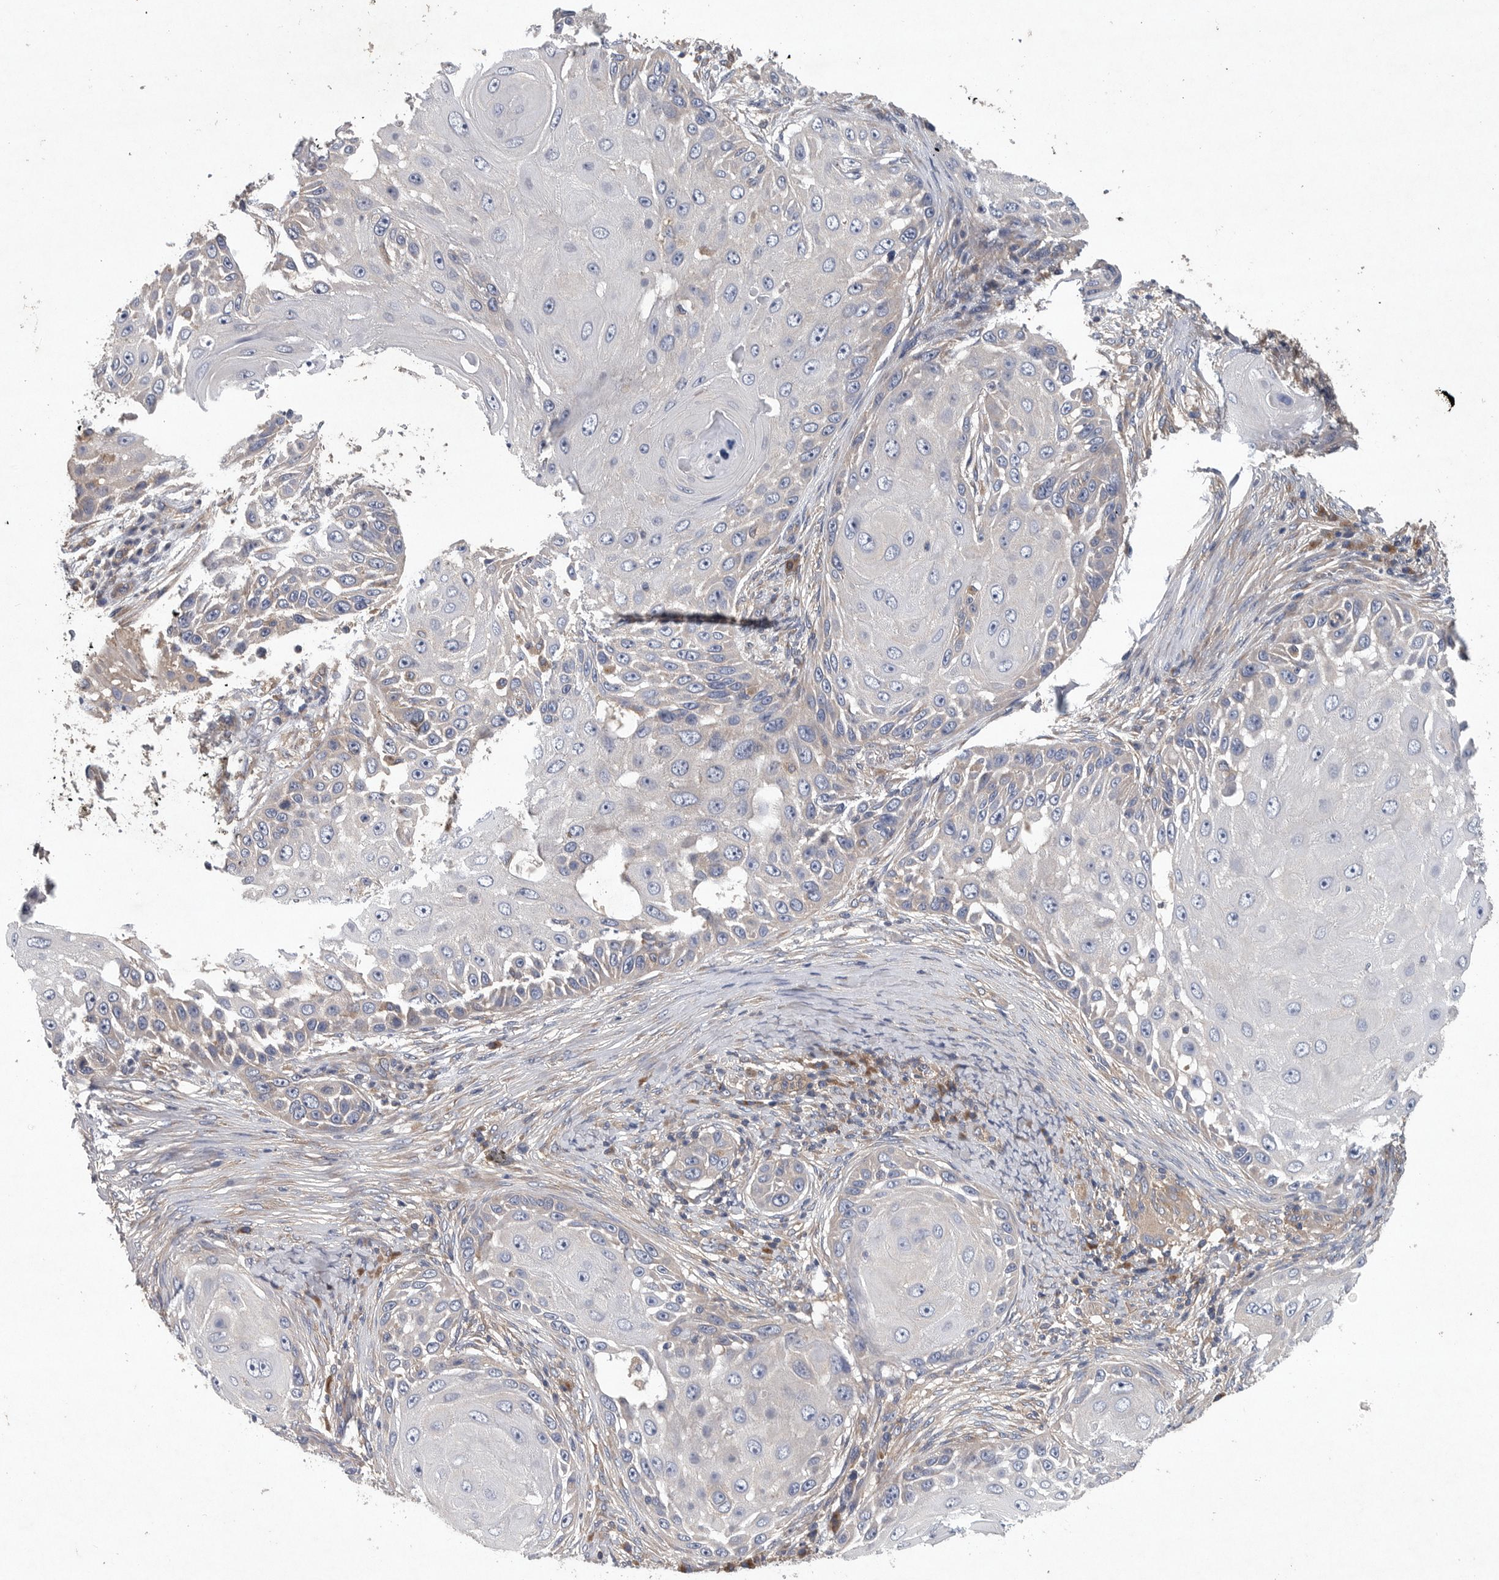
{"staining": {"intensity": "negative", "quantity": "none", "location": "none"}, "tissue": "skin cancer", "cell_type": "Tumor cells", "image_type": "cancer", "snomed": [{"axis": "morphology", "description": "Squamous cell carcinoma, NOS"}, {"axis": "topography", "description": "Skin"}], "caption": "This is a histopathology image of immunohistochemistry (IHC) staining of skin squamous cell carcinoma, which shows no expression in tumor cells.", "gene": "OXR1", "patient": {"sex": "female", "age": 44}}